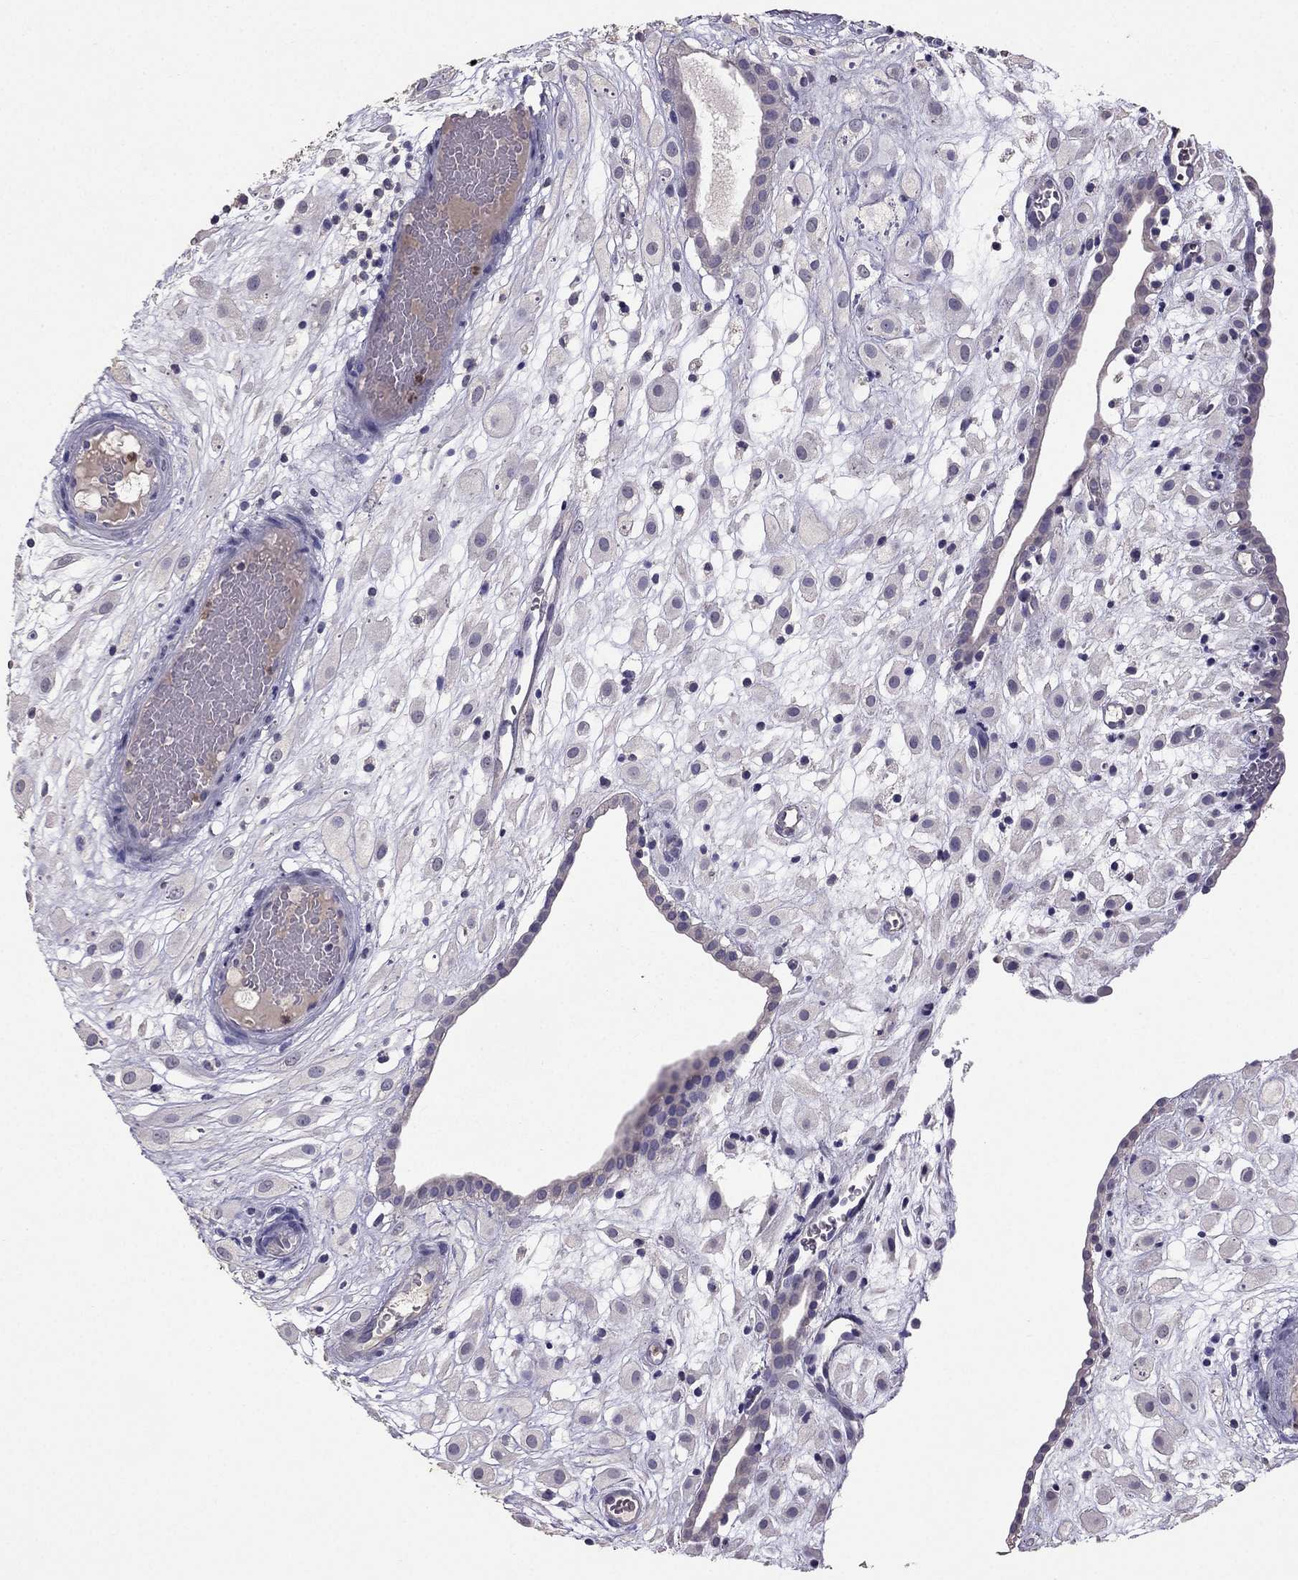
{"staining": {"intensity": "negative", "quantity": "none", "location": "none"}, "tissue": "placenta", "cell_type": "Decidual cells", "image_type": "normal", "snomed": [{"axis": "morphology", "description": "Normal tissue, NOS"}, {"axis": "topography", "description": "Placenta"}], "caption": "A histopathology image of human placenta is negative for staining in decidual cells. (DAB (3,3'-diaminobenzidine) immunohistochemistry with hematoxylin counter stain).", "gene": "RFLNB", "patient": {"sex": "female", "age": 24}}